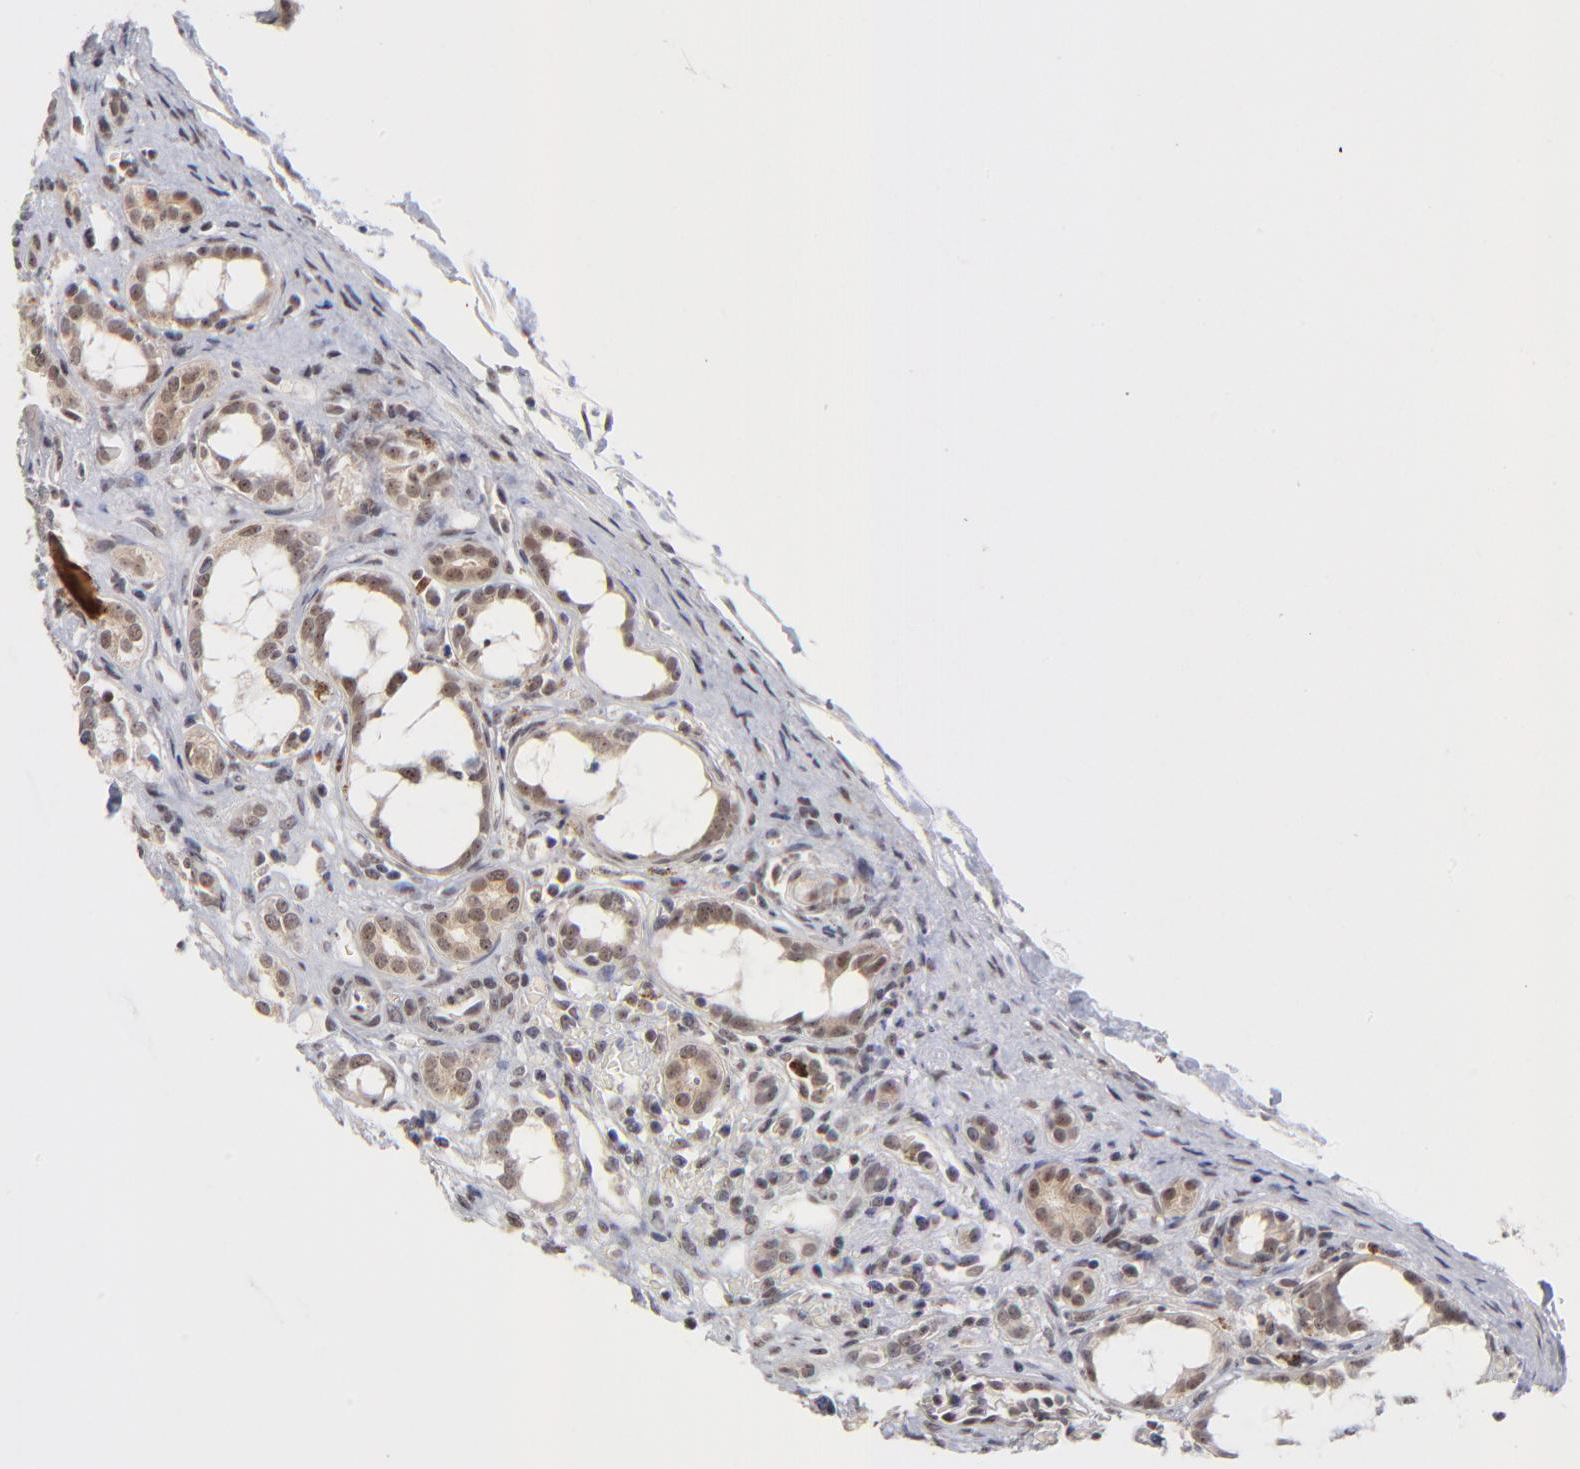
{"staining": {"intensity": "strong", "quantity": "25%-75%", "location": "nuclear"}, "tissue": "kidney", "cell_type": "Cells in glomeruli", "image_type": "normal", "snomed": [{"axis": "morphology", "description": "Normal tissue, NOS"}, {"axis": "topography", "description": "Kidney"}], "caption": "Immunohistochemistry (IHC) (DAB (3,3'-diaminobenzidine)) staining of normal kidney exhibits strong nuclear protein staining in about 25%-75% of cells in glomeruli. (DAB IHC, brown staining for protein, blue staining for nuclei).", "gene": "ZNF419", "patient": {"sex": "male", "age": 7}}